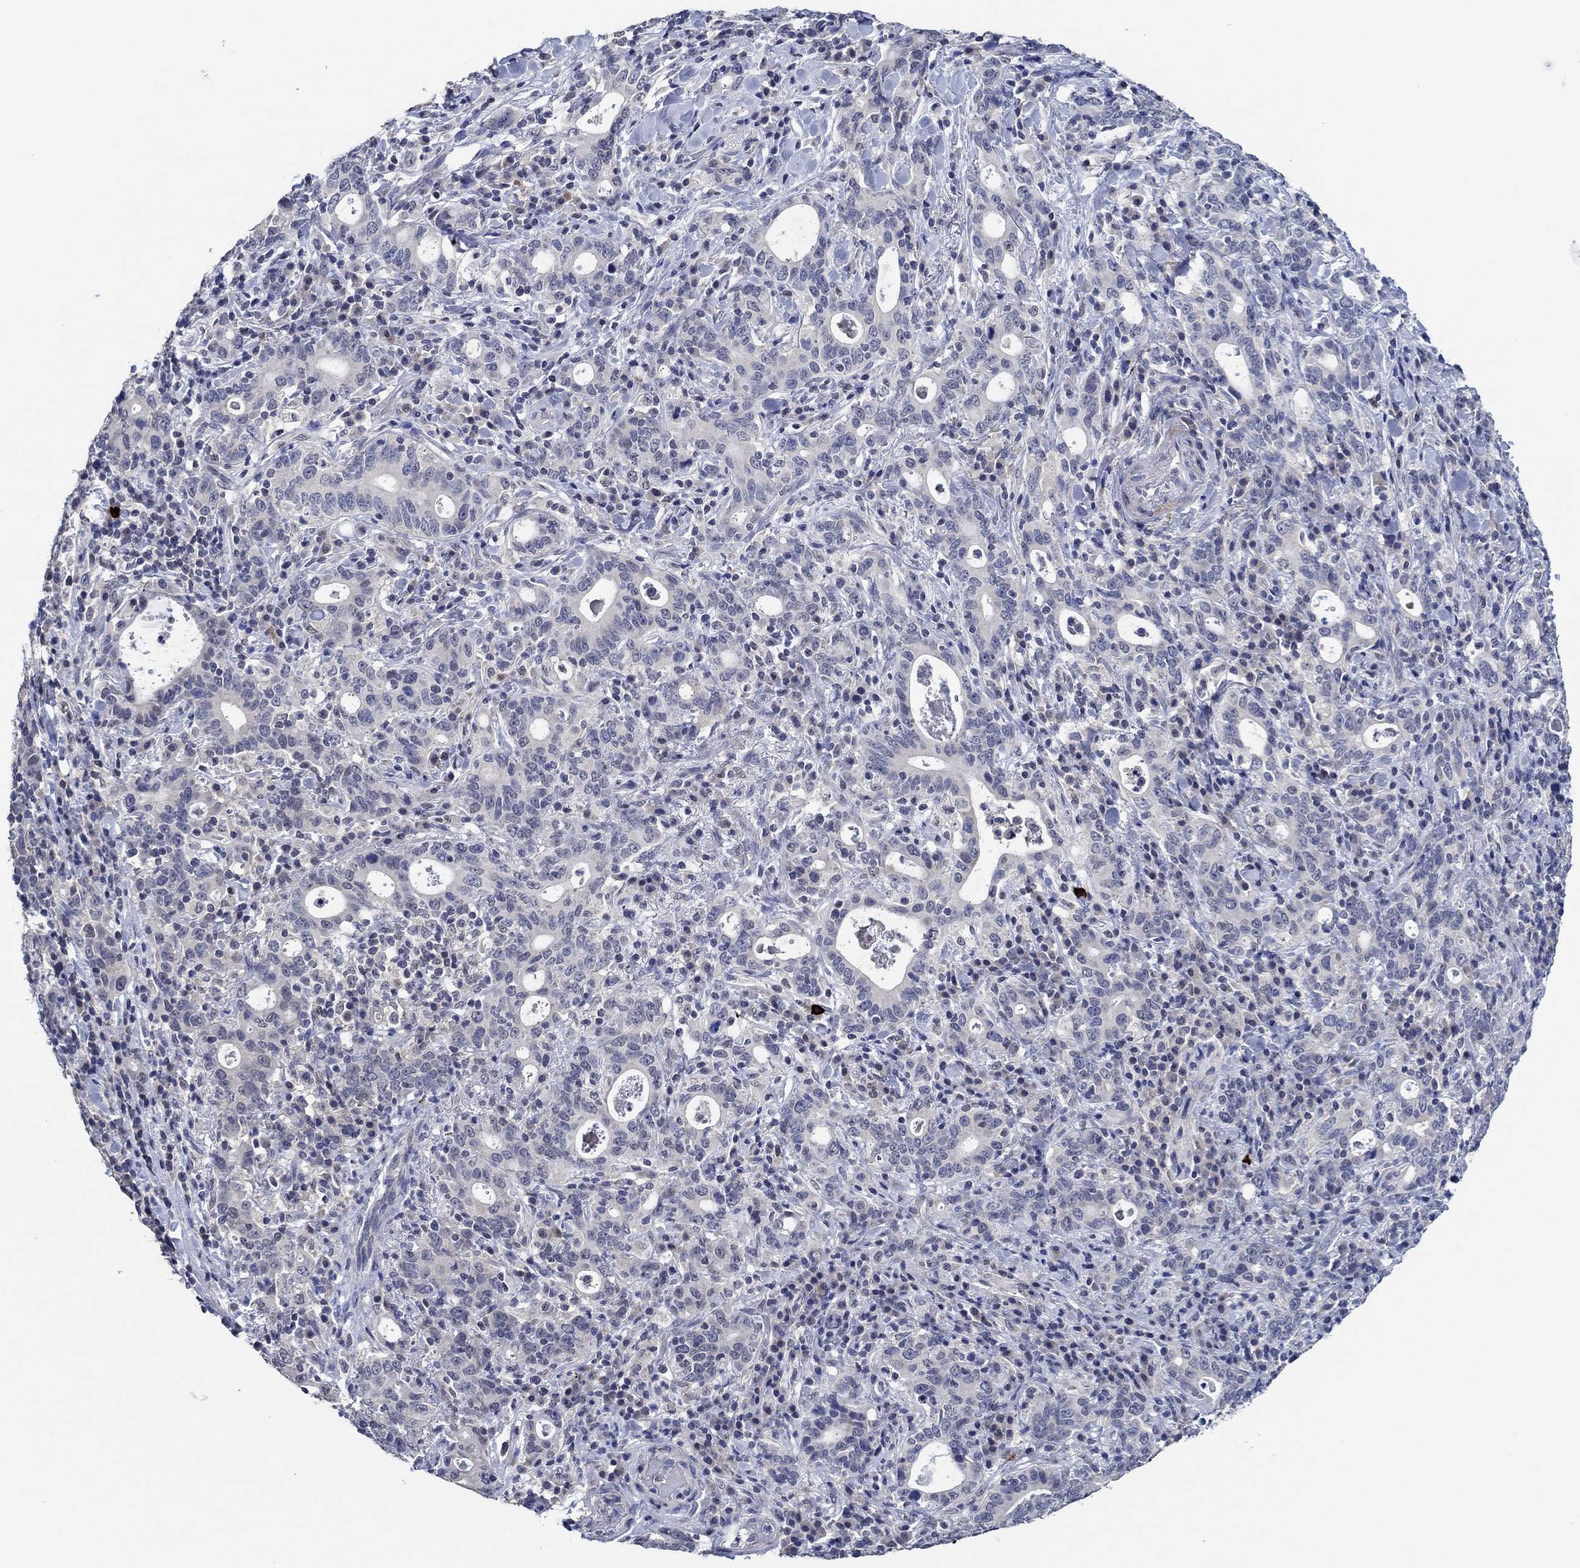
{"staining": {"intensity": "moderate", "quantity": "<25%", "location": "cytoplasmic/membranous"}, "tissue": "stomach cancer", "cell_type": "Tumor cells", "image_type": "cancer", "snomed": [{"axis": "morphology", "description": "Adenocarcinoma, NOS"}, {"axis": "topography", "description": "Stomach"}], "caption": "Immunohistochemistry image of neoplastic tissue: adenocarcinoma (stomach) stained using immunohistochemistry reveals low levels of moderate protein expression localized specifically in the cytoplasmic/membranous of tumor cells, appearing as a cytoplasmic/membranous brown color.", "gene": "PRRT3", "patient": {"sex": "male", "age": 79}}